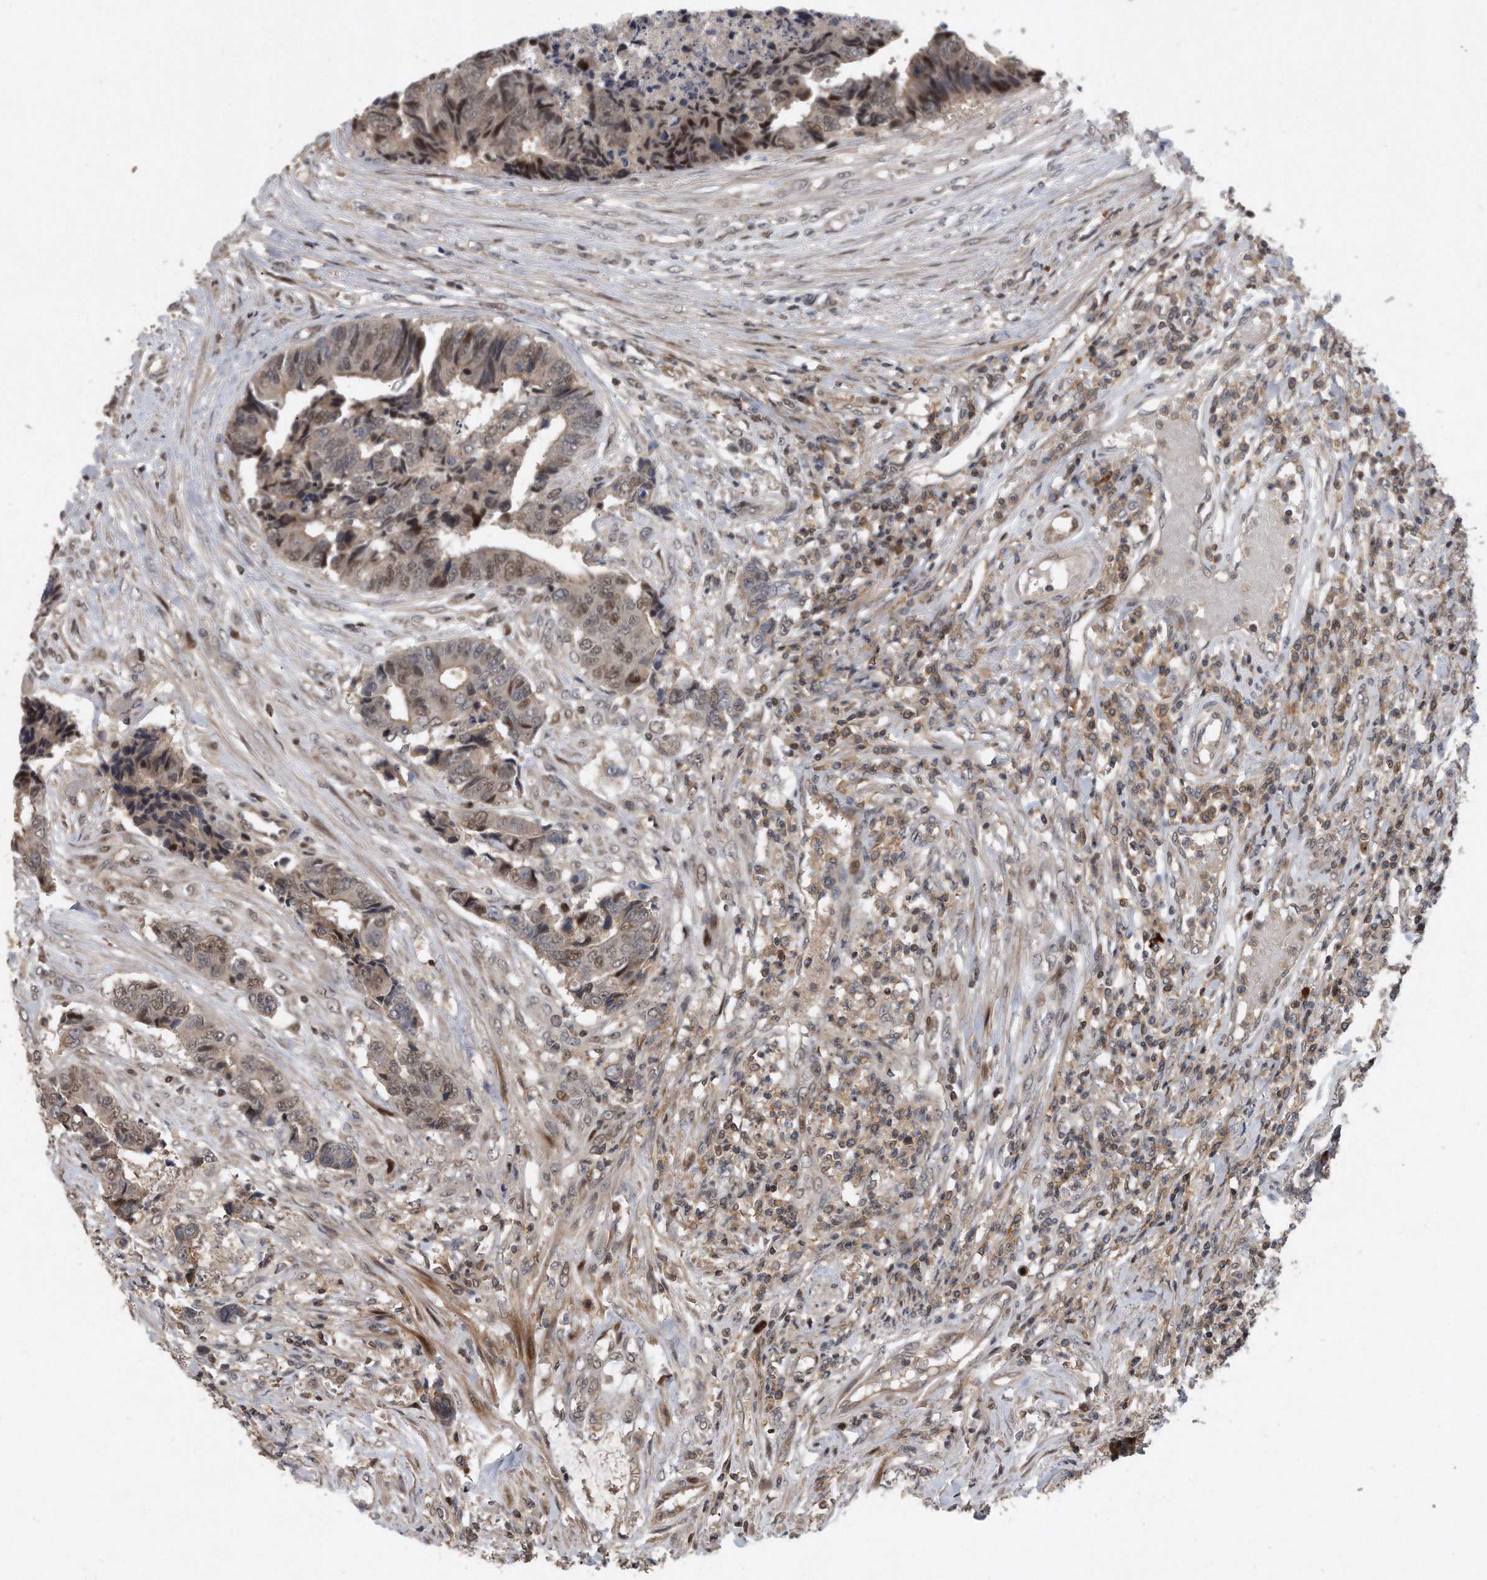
{"staining": {"intensity": "moderate", "quantity": "25%-75%", "location": "cytoplasmic/membranous,nuclear"}, "tissue": "colorectal cancer", "cell_type": "Tumor cells", "image_type": "cancer", "snomed": [{"axis": "morphology", "description": "Adenocarcinoma, NOS"}, {"axis": "topography", "description": "Rectum"}], "caption": "IHC of colorectal cancer exhibits medium levels of moderate cytoplasmic/membranous and nuclear staining in about 25%-75% of tumor cells.", "gene": "PGBD2", "patient": {"sex": "male", "age": 84}}